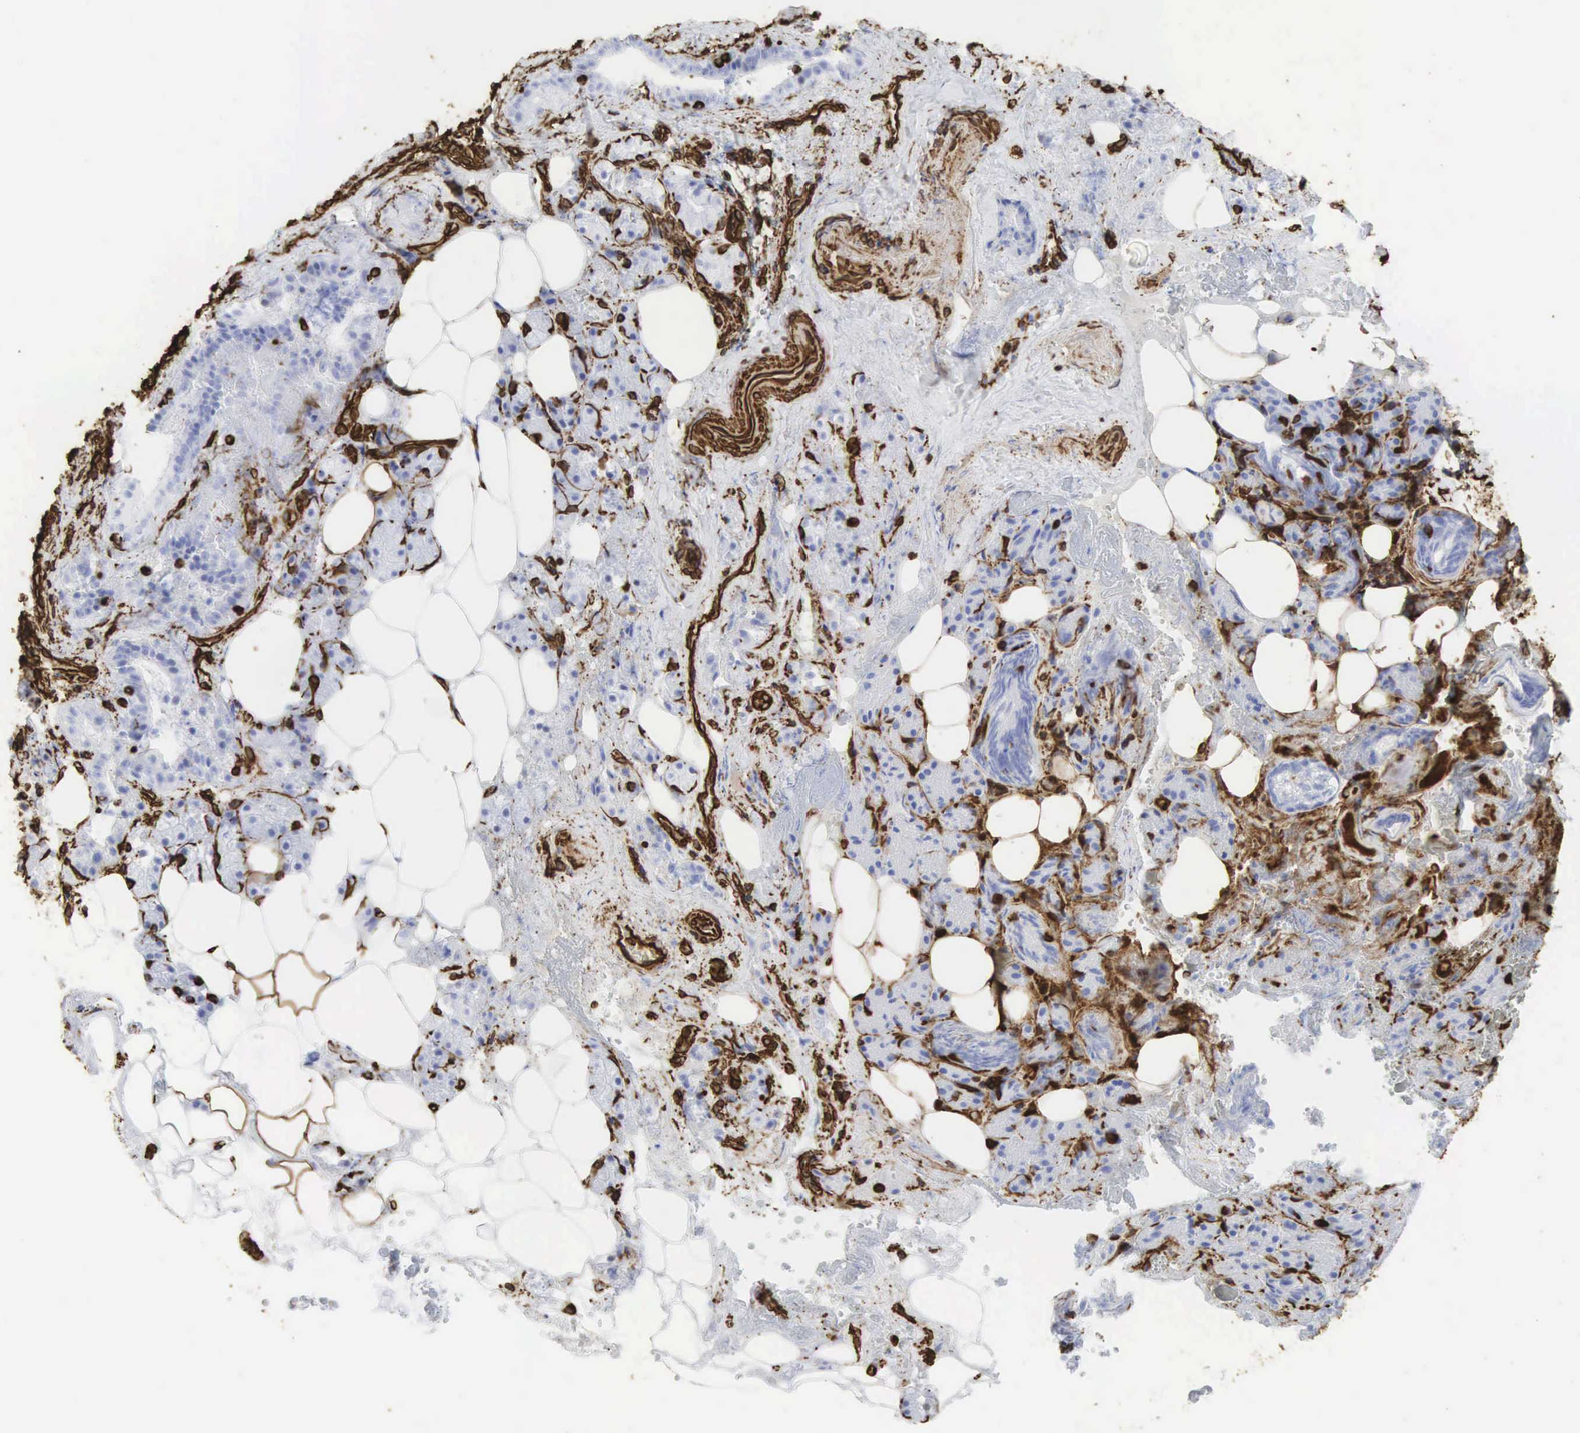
{"staining": {"intensity": "negative", "quantity": "none", "location": "none"}, "tissue": "salivary gland", "cell_type": "Glandular cells", "image_type": "normal", "snomed": [{"axis": "morphology", "description": "Normal tissue, NOS"}, {"axis": "topography", "description": "Salivary gland"}], "caption": "Human salivary gland stained for a protein using IHC displays no staining in glandular cells.", "gene": "VIM", "patient": {"sex": "female", "age": 55}}